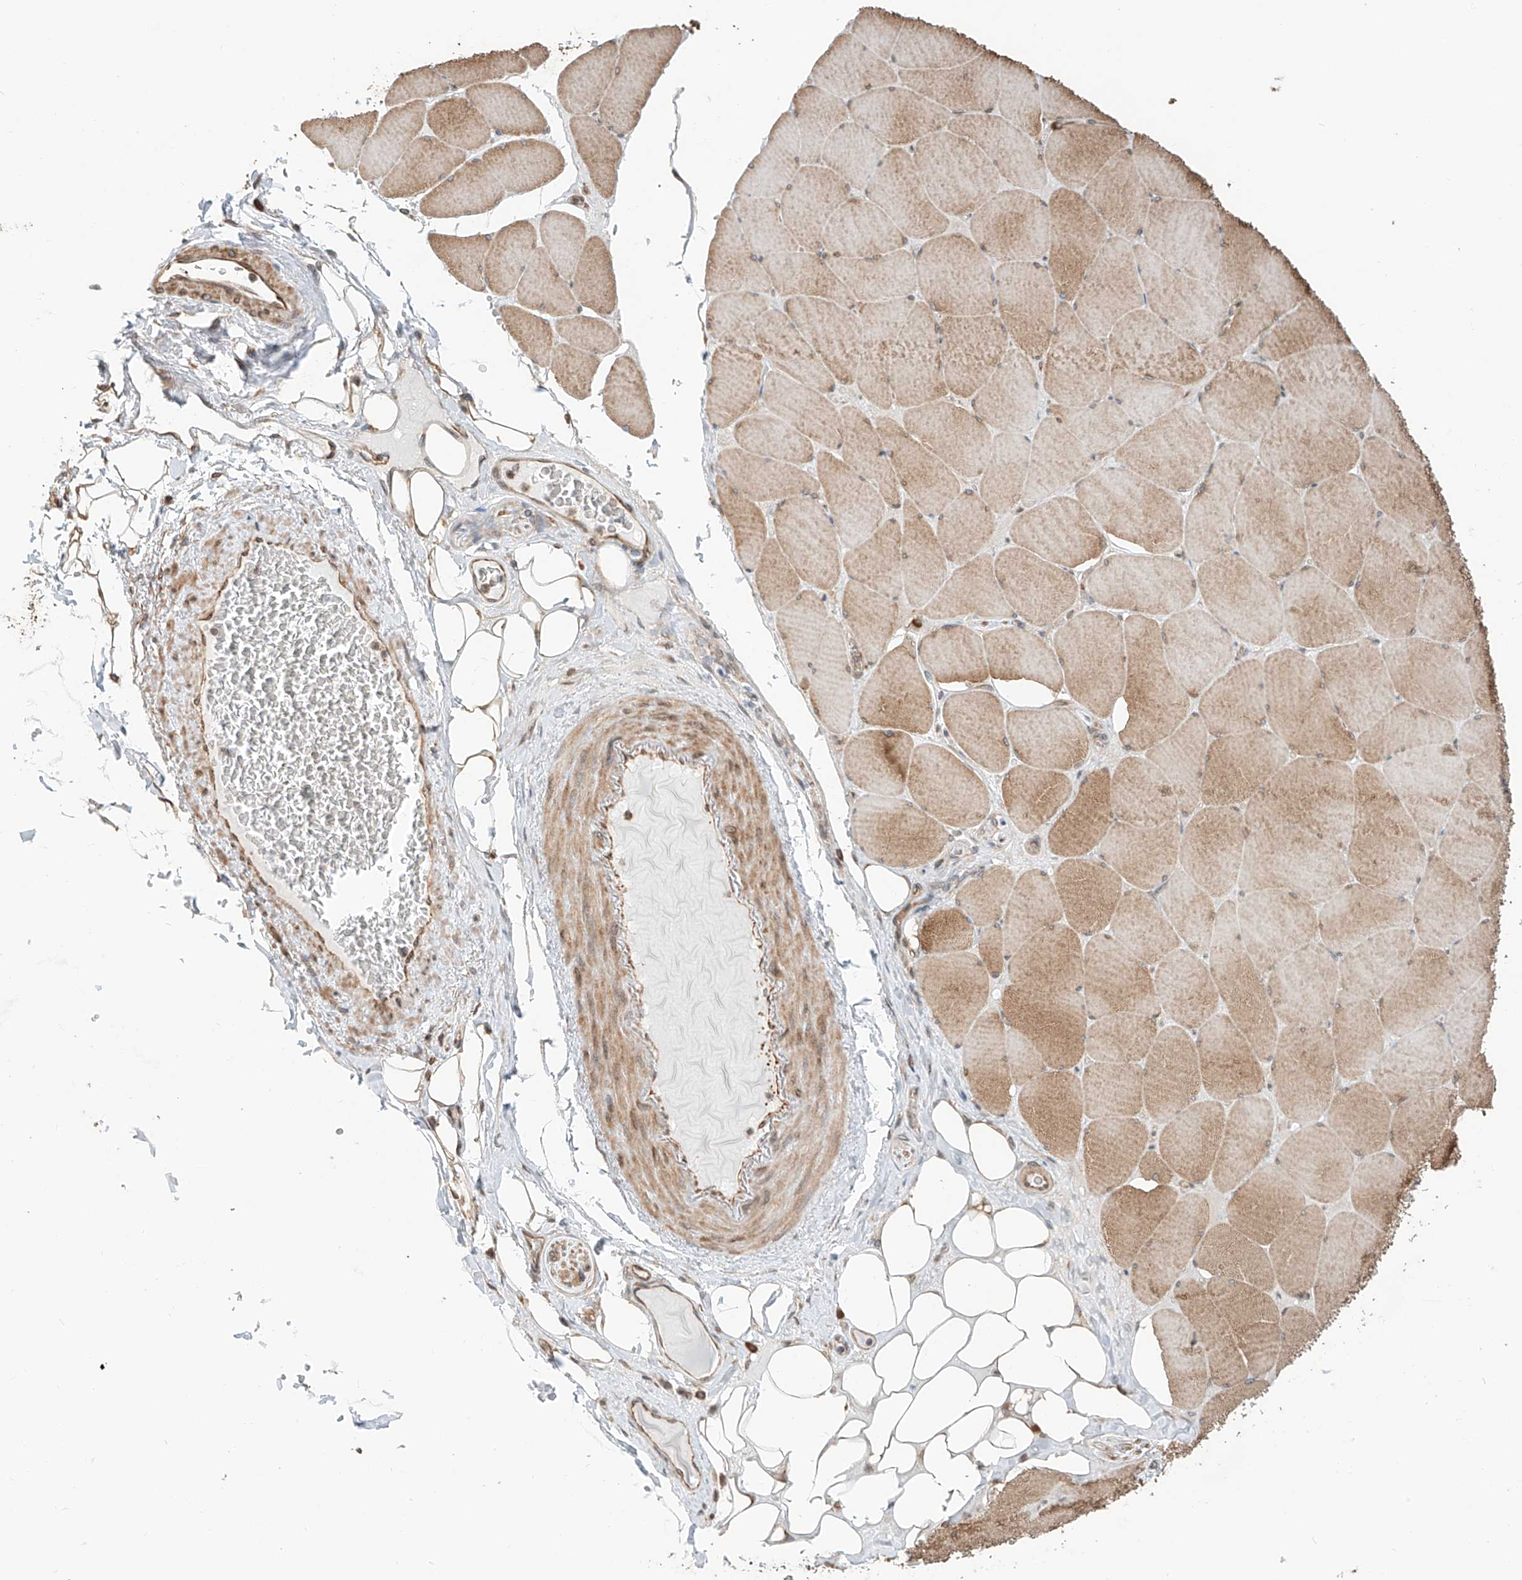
{"staining": {"intensity": "moderate", "quantity": ">75%", "location": "cytoplasmic/membranous"}, "tissue": "skeletal muscle", "cell_type": "Myocytes", "image_type": "normal", "snomed": [{"axis": "morphology", "description": "Normal tissue, NOS"}, {"axis": "topography", "description": "Skeletal muscle"}, {"axis": "topography", "description": "Head-Neck"}], "caption": "This is a micrograph of IHC staining of normal skeletal muscle, which shows moderate expression in the cytoplasmic/membranous of myocytes.", "gene": "CEP162", "patient": {"sex": "male", "age": 66}}